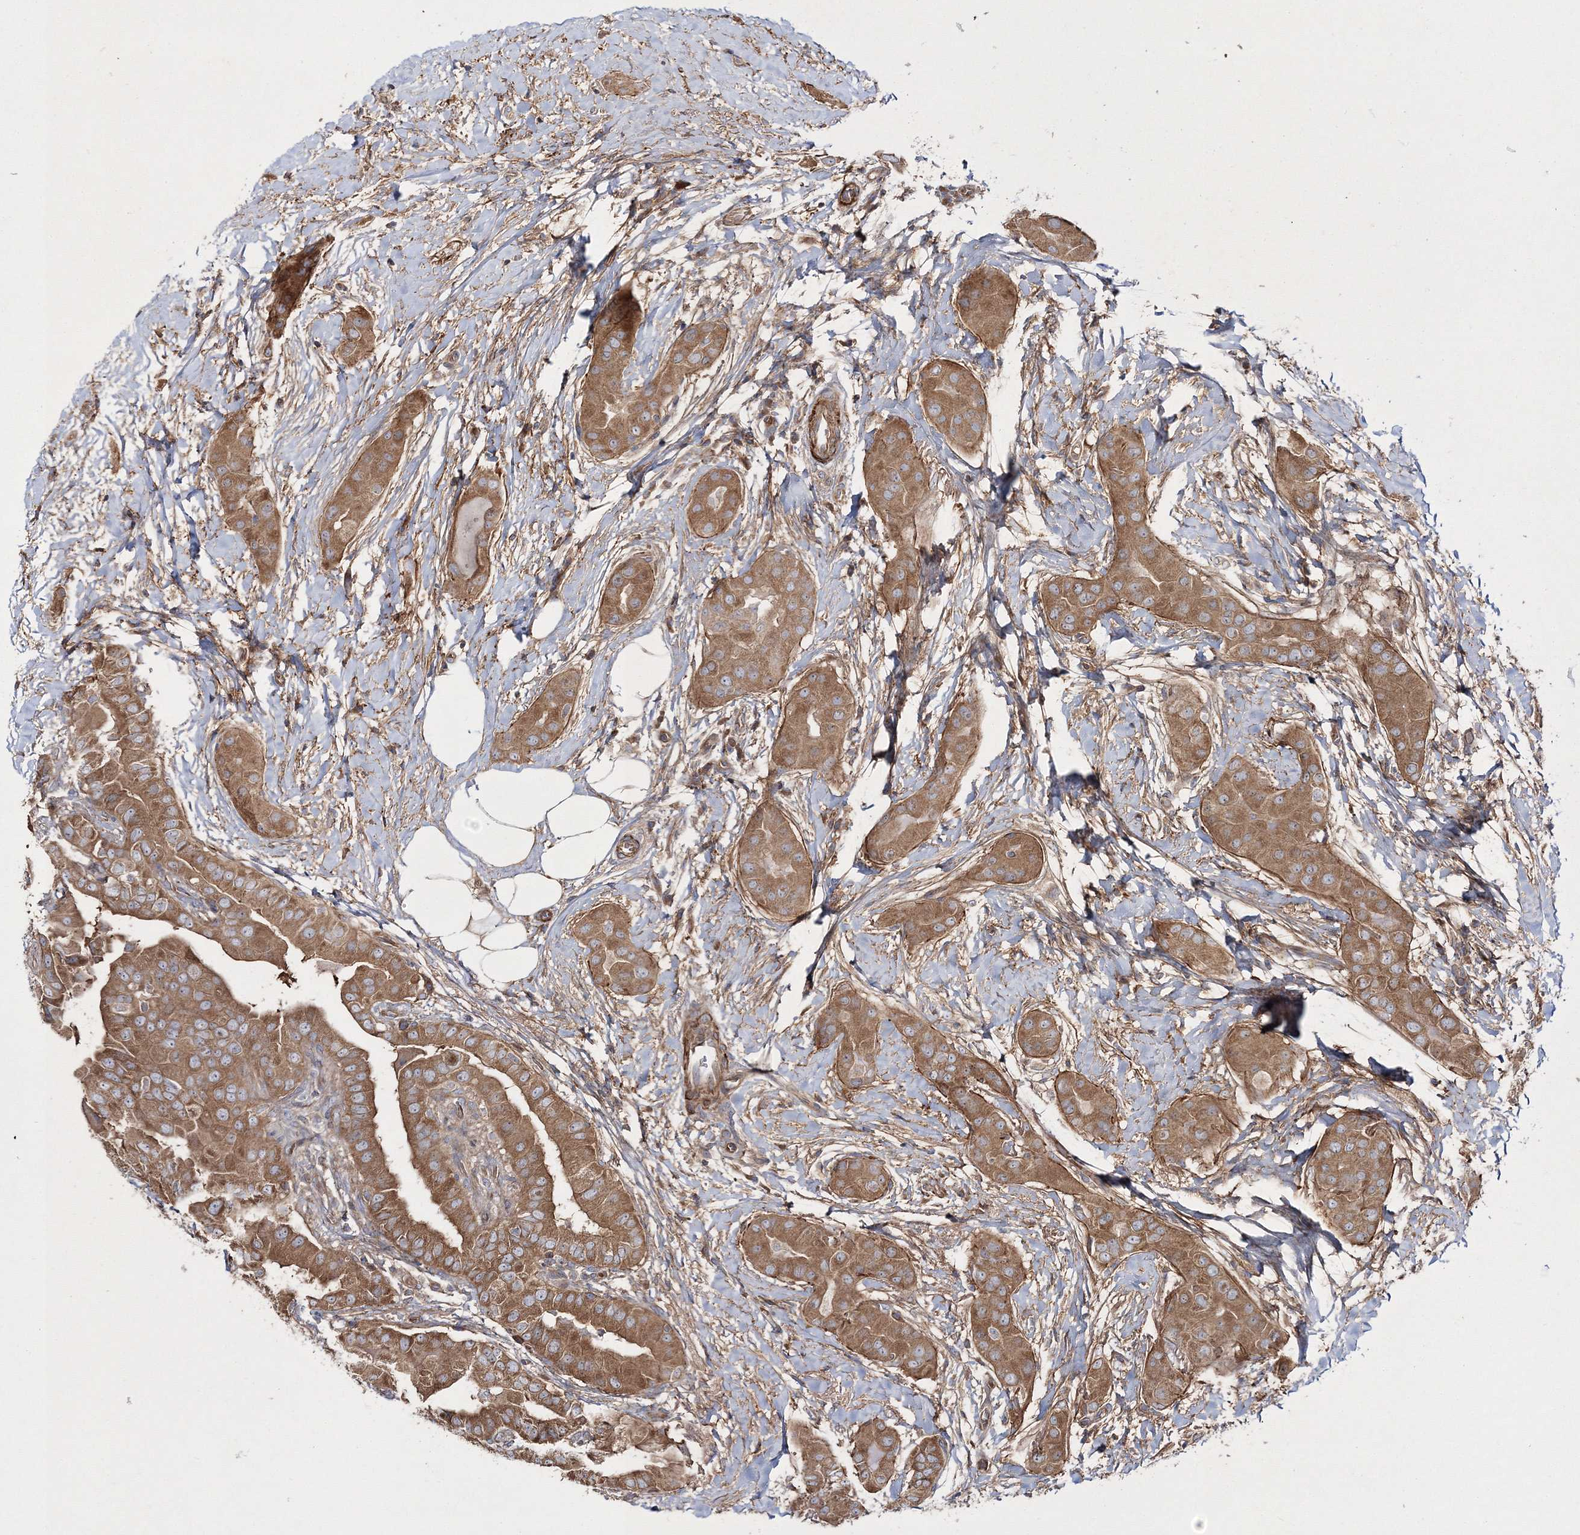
{"staining": {"intensity": "moderate", "quantity": ">75%", "location": "cytoplasmic/membranous"}, "tissue": "thyroid cancer", "cell_type": "Tumor cells", "image_type": "cancer", "snomed": [{"axis": "morphology", "description": "Papillary adenocarcinoma, NOS"}, {"axis": "topography", "description": "Thyroid gland"}], "caption": "The photomicrograph demonstrates a brown stain indicating the presence of a protein in the cytoplasmic/membranous of tumor cells in thyroid cancer.", "gene": "ZSWIM6", "patient": {"sex": "male", "age": 33}}